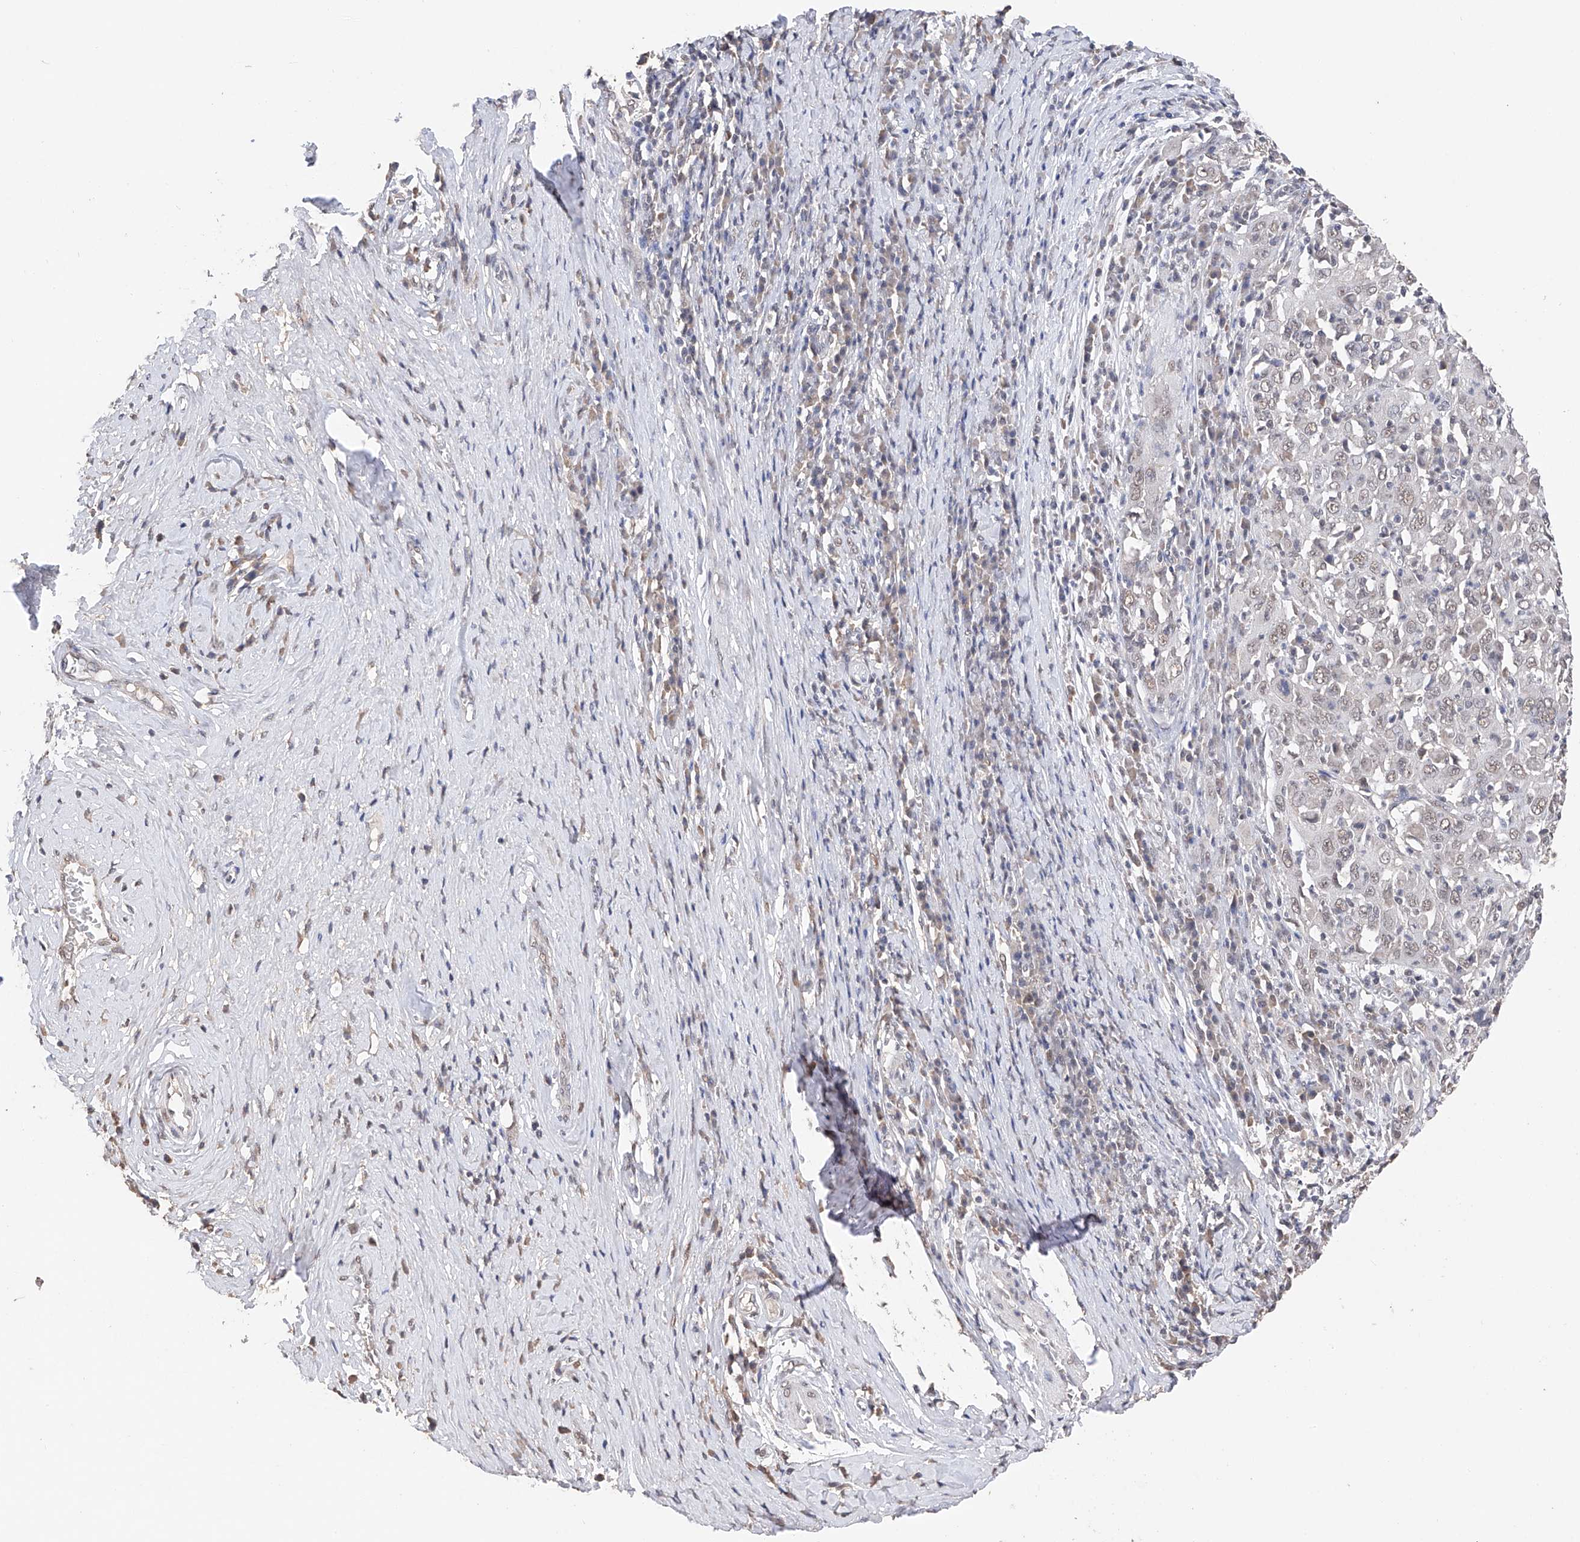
{"staining": {"intensity": "weak", "quantity": "<25%", "location": "nuclear"}, "tissue": "cervical cancer", "cell_type": "Tumor cells", "image_type": "cancer", "snomed": [{"axis": "morphology", "description": "Squamous cell carcinoma, NOS"}, {"axis": "topography", "description": "Cervix"}], "caption": "Immunohistochemistry (IHC) of human cervical cancer shows no positivity in tumor cells.", "gene": "DMAP1", "patient": {"sex": "female", "age": 46}}